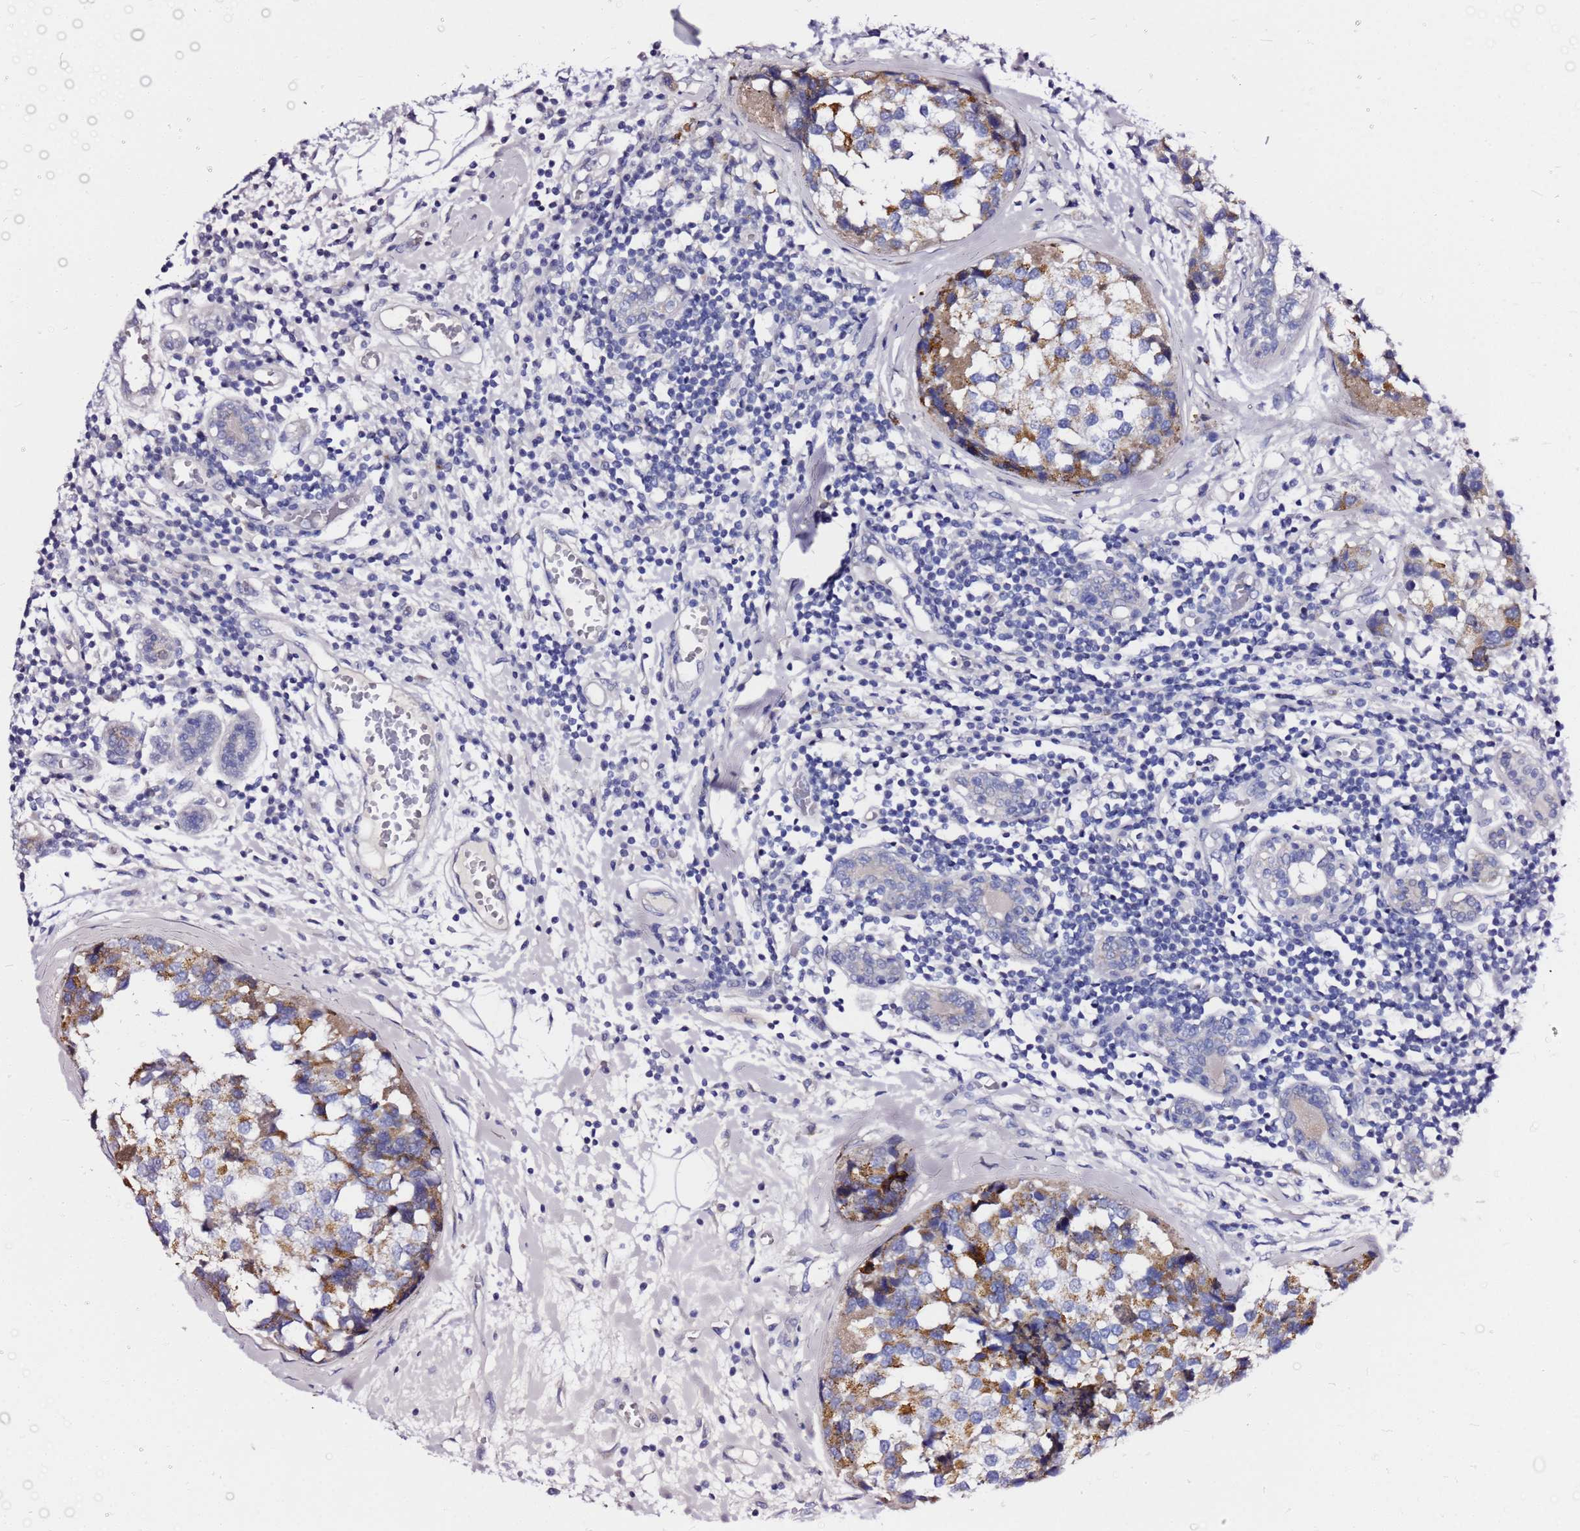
{"staining": {"intensity": "moderate", "quantity": "25%-75%", "location": "cytoplasmic/membranous"}, "tissue": "breast cancer", "cell_type": "Tumor cells", "image_type": "cancer", "snomed": [{"axis": "morphology", "description": "Lobular carcinoma"}, {"axis": "topography", "description": "Breast"}], "caption": "Immunohistochemistry of lobular carcinoma (breast) reveals medium levels of moderate cytoplasmic/membranous staining in approximately 25%-75% of tumor cells.", "gene": "OR52E2", "patient": {"sex": "female", "age": 59}}